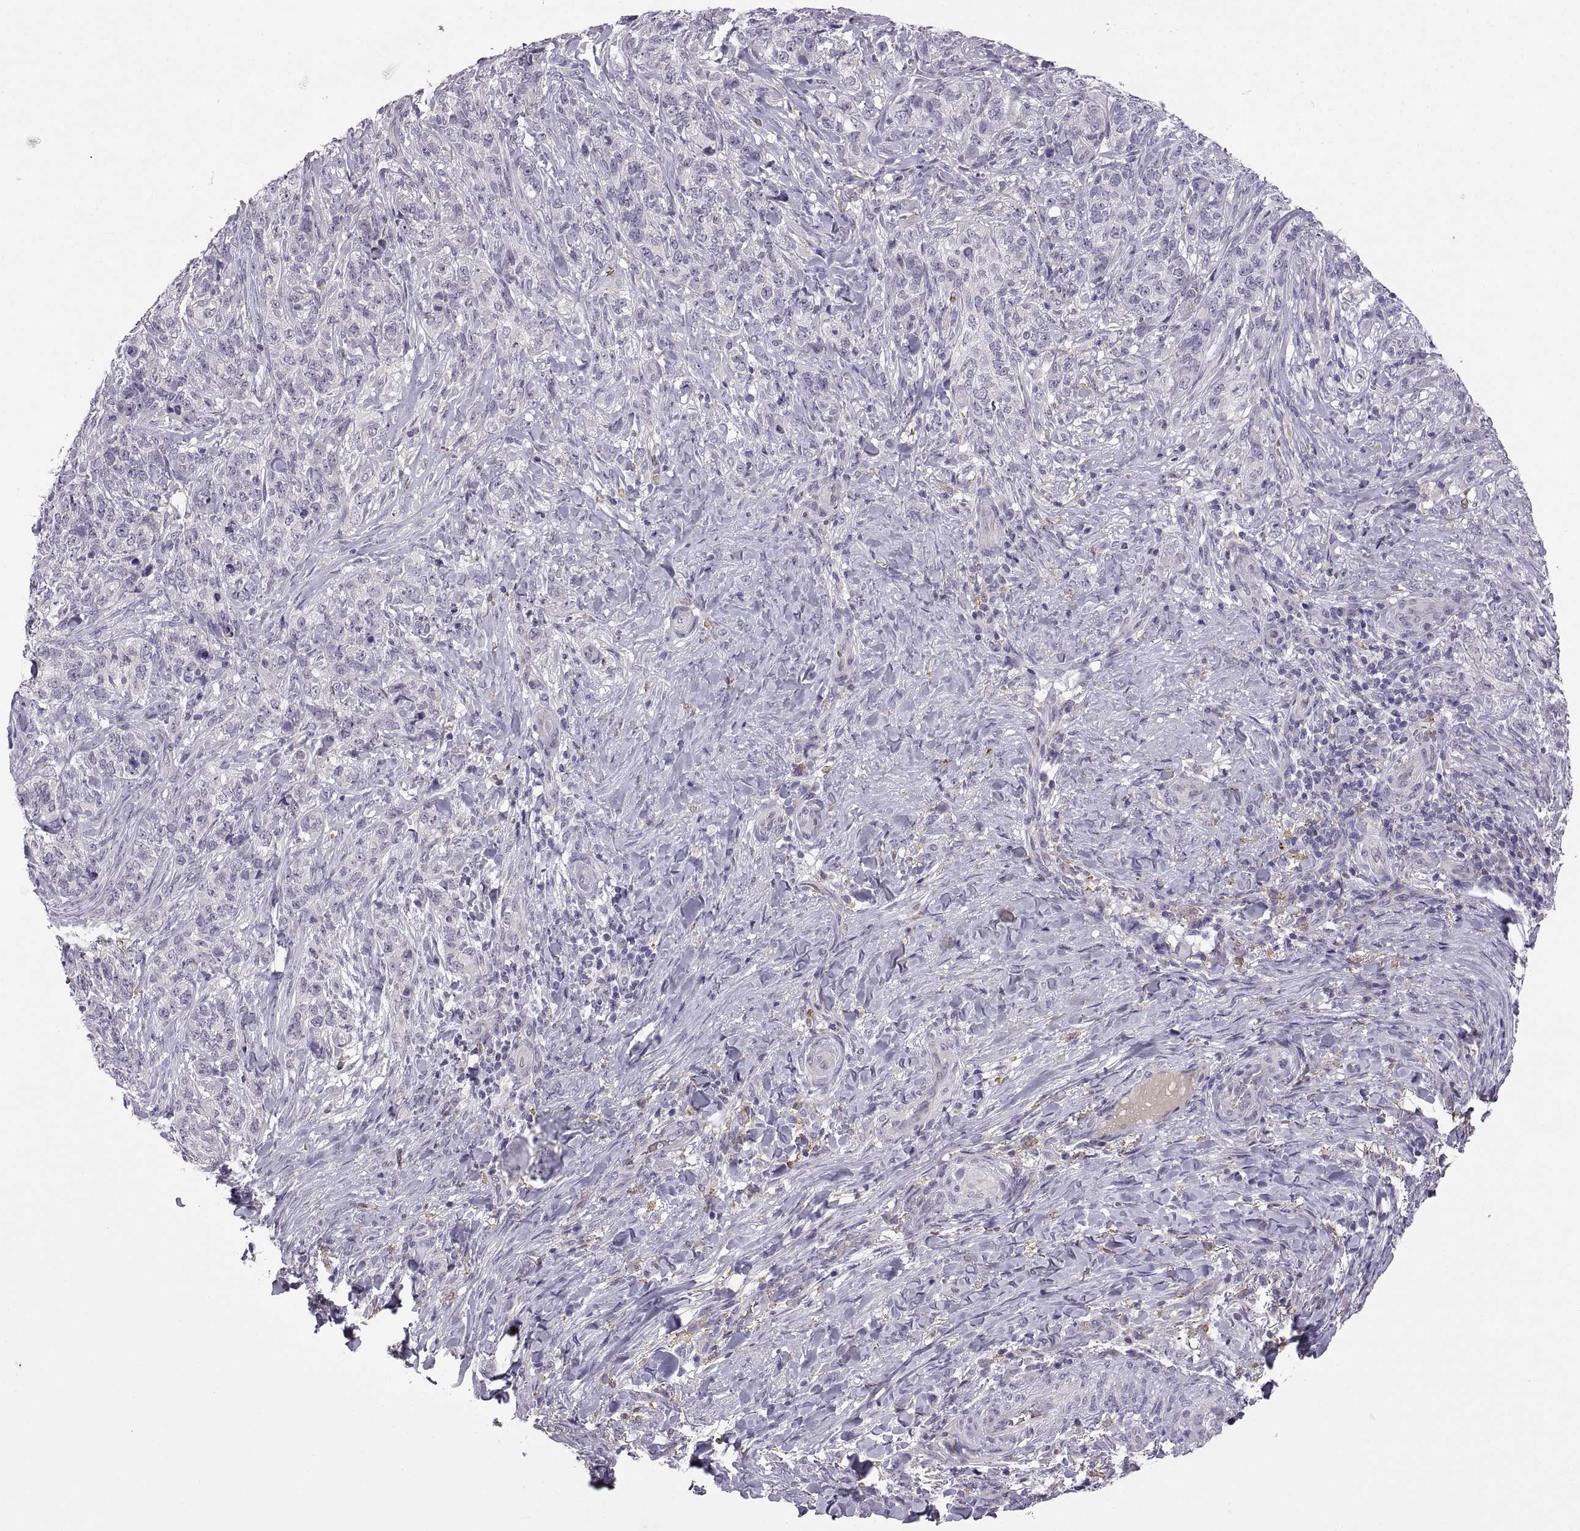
{"staining": {"intensity": "negative", "quantity": "none", "location": "none"}, "tissue": "skin cancer", "cell_type": "Tumor cells", "image_type": "cancer", "snomed": [{"axis": "morphology", "description": "Basal cell carcinoma"}, {"axis": "topography", "description": "Skin"}], "caption": "High magnification brightfield microscopy of skin basal cell carcinoma stained with DAB (brown) and counterstained with hematoxylin (blue): tumor cells show no significant positivity.", "gene": "MEIOC", "patient": {"sex": "female", "age": 69}}